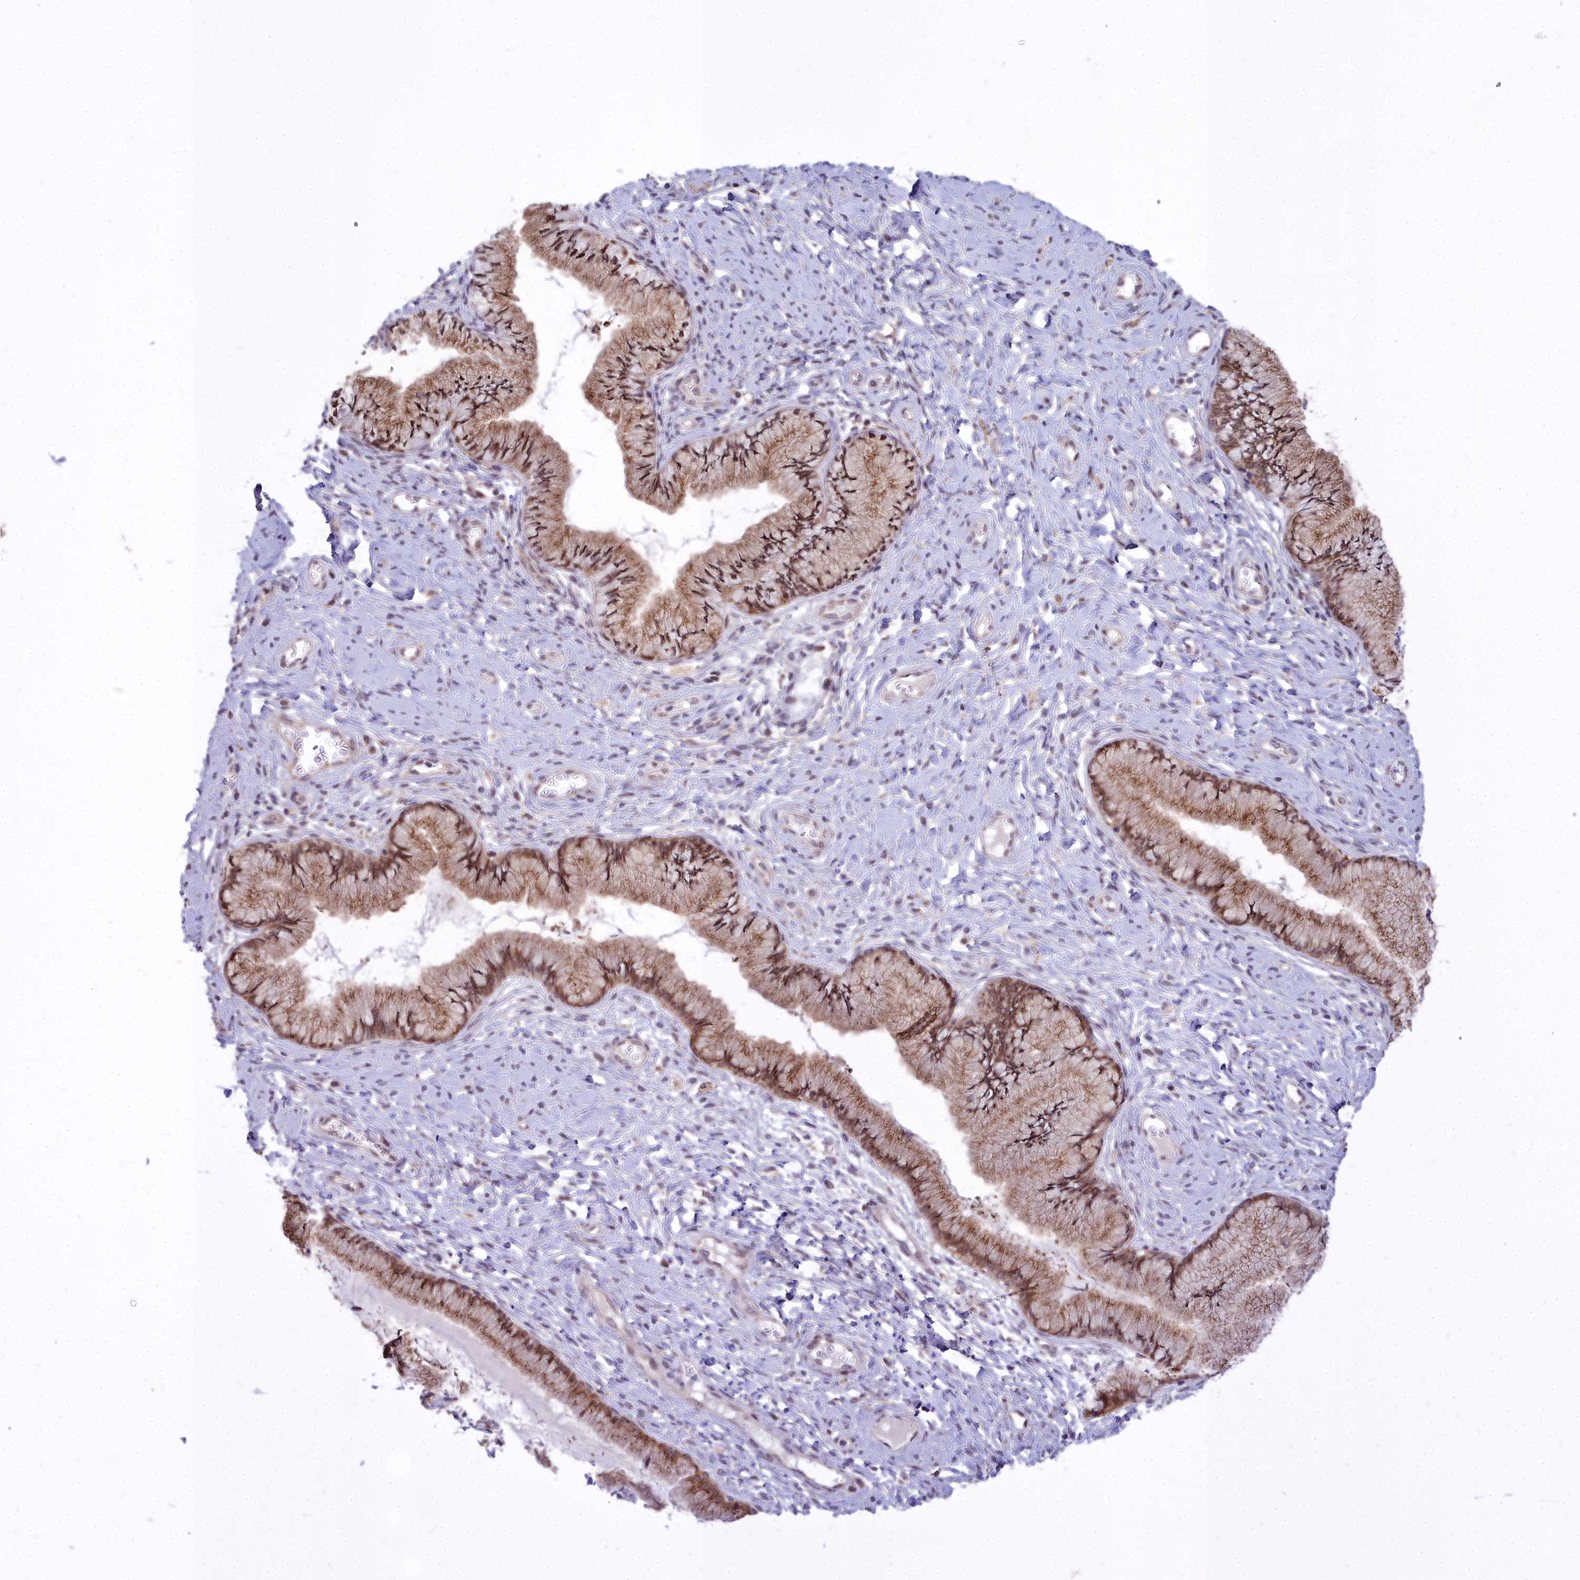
{"staining": {"intensity": "moderate", "quantity": ">75%", "location": "cytoplasmic/membranous,nuclear"}, "tissue": "cervix", "cell_type": "Glandular cells", "image_type": "normal", "snomed": [{"axis": "morphology", "description": "Normal tissue, NOS"}, {"axis": "topography", "description": "Cervix"}], "caption": "Immunohistochemical staining of unremarkable cervix displays >75% levels of moderate cytoplasmic/membranous,nuclear protein expression in about >75% of glandular cells.", "gene": "ABCB8", "patient": {"sex": "female", "age": 42}}